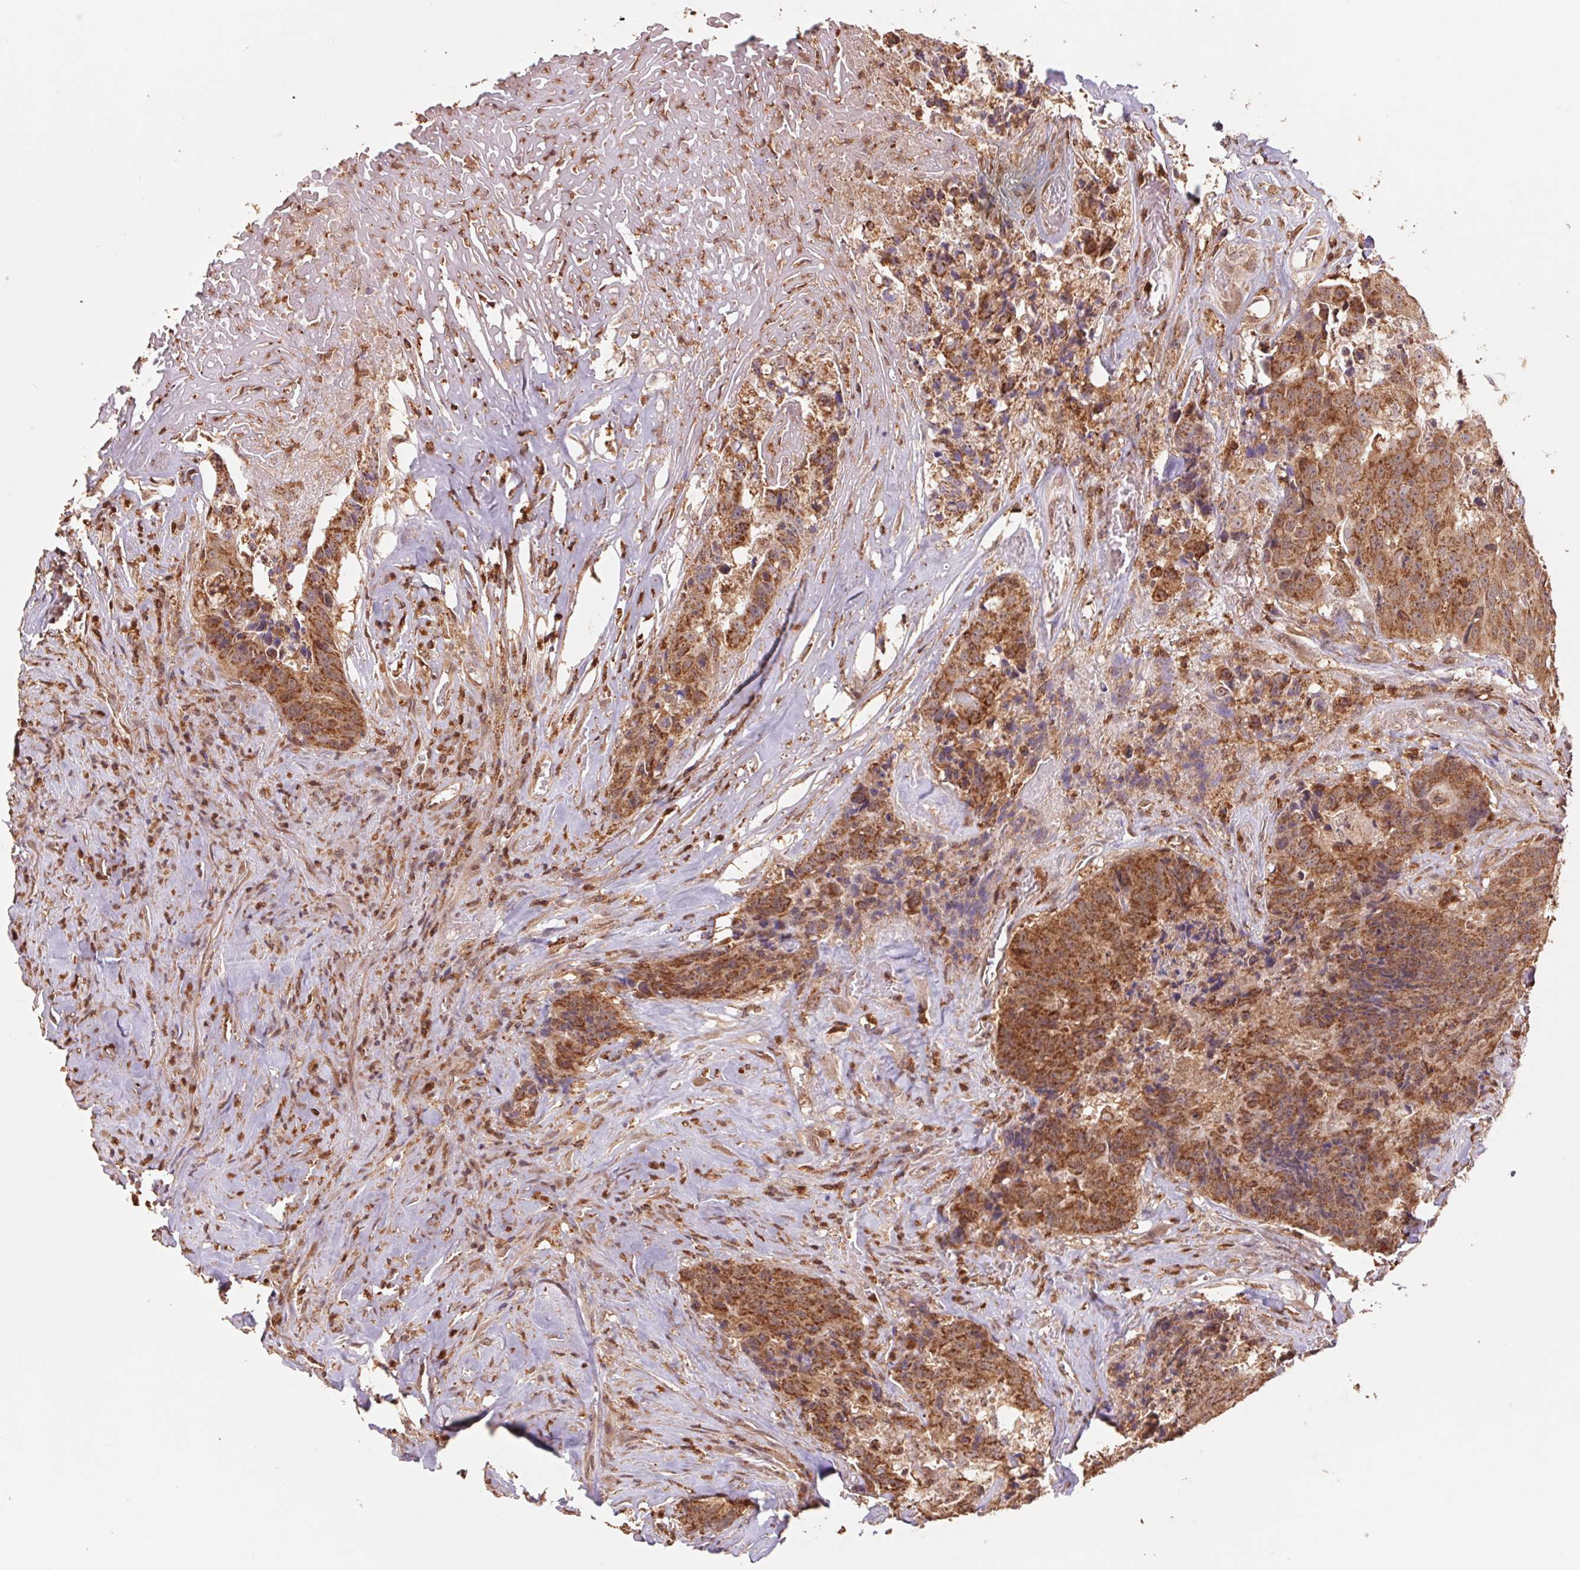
{"staining": {"intensity": "strong", "quantity": ">75%", "location": "cytoplasmic/membranous"}, "tissue": "colorectal cancer", "cell_type": "Tumor cells", "image_type": "cancer", "snomed": [{"axis": "morphology", "description": "Adenocarcinoma, NOS"}, {"axis": "topography", "description": "Rectum"}], "caption": "Immunohistochemistry (IHC) micrograph of neoplastic tissue: colorectal cancer (adenocarcinoma) stained using immunohistochemistry demonstrates high levels of strong protein expression localized specifically in the cytoplasmic/membranous of tumor cells, appearing as a cytoplasmic/membranous brown color.", "gene": "URM1", "patient": {"sex": "female", "age": 62}}